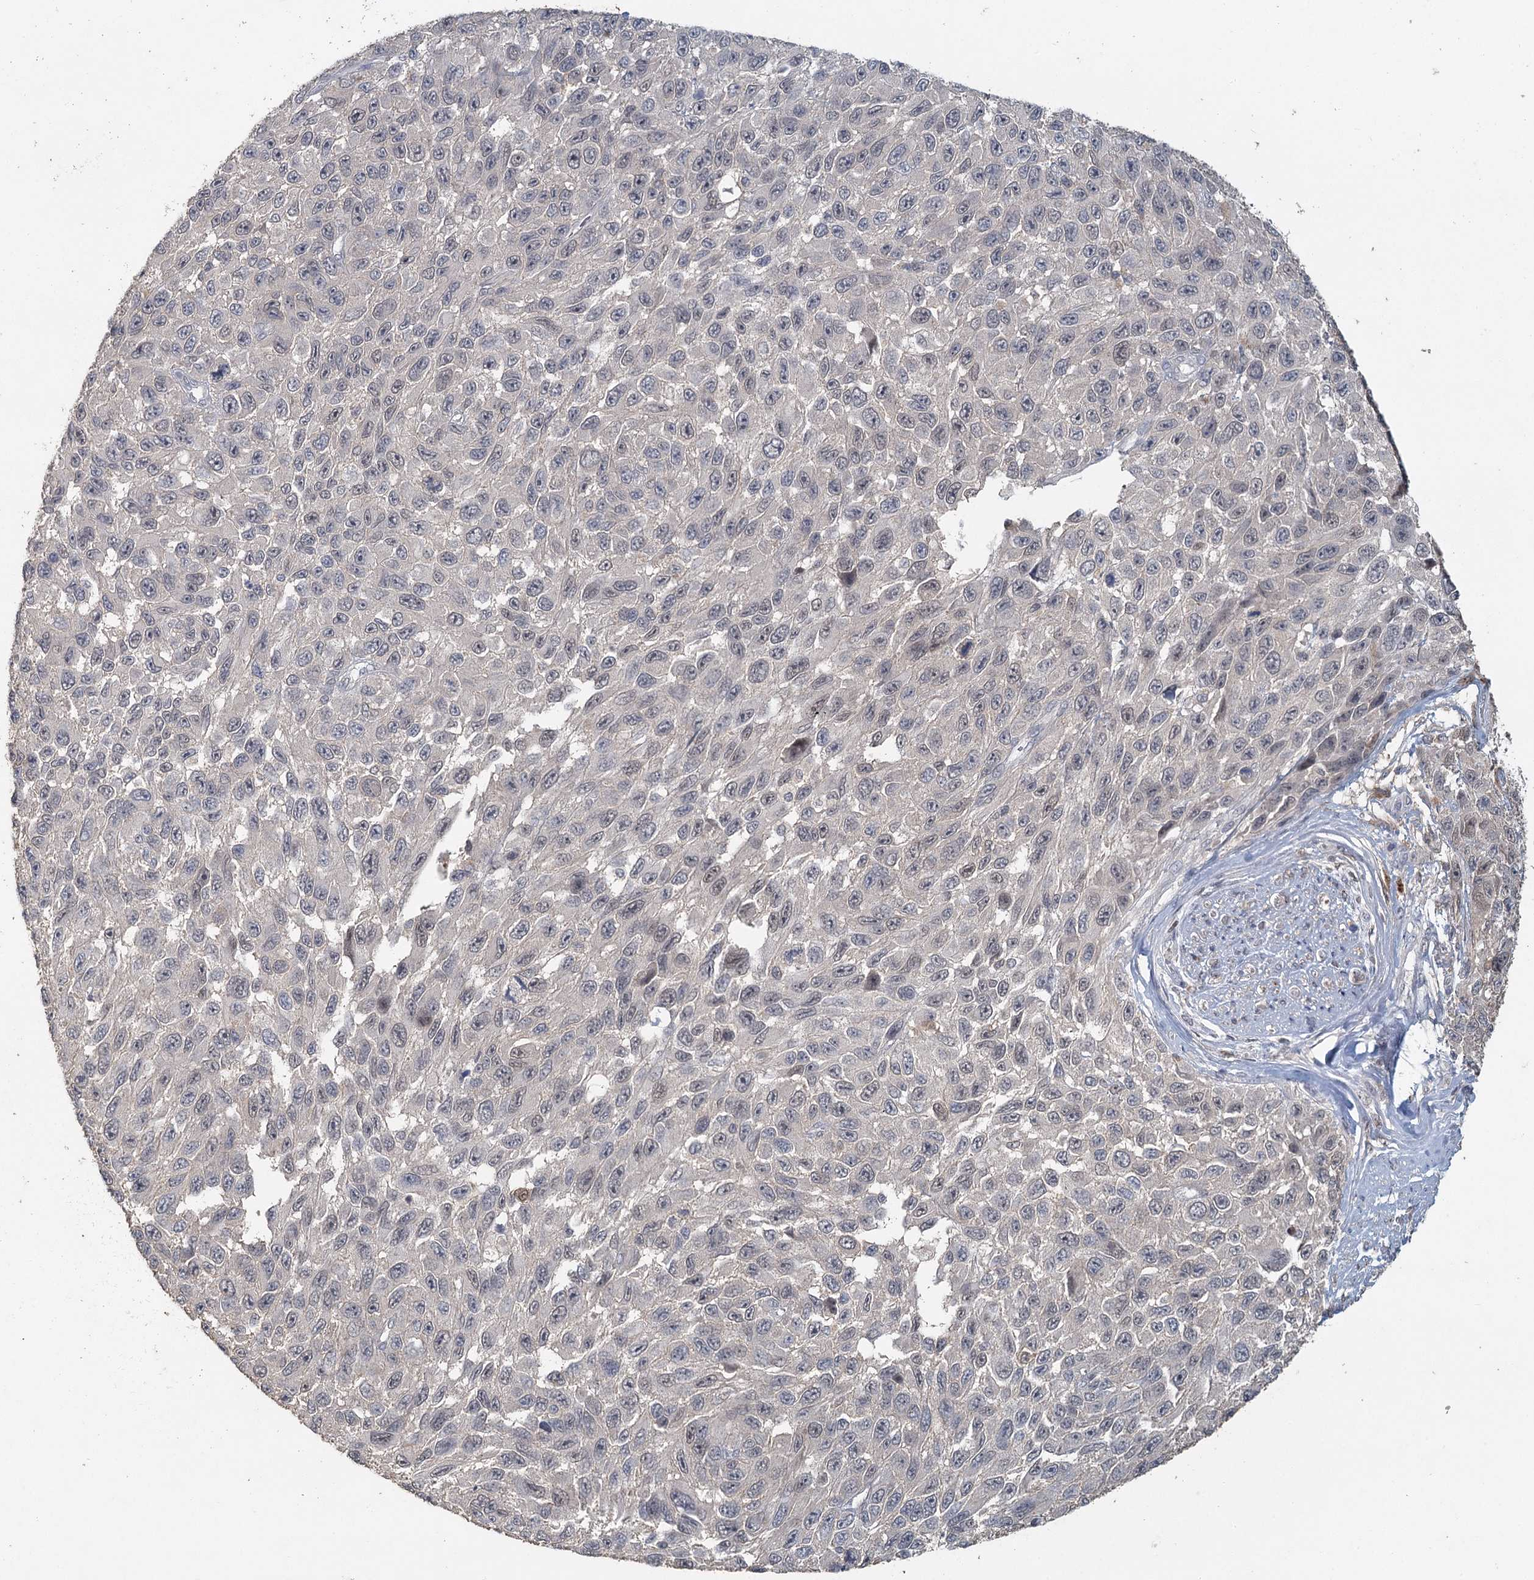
{"staining": {"intensity": "negative", "quantity": "none", "location": "none"}, "tissue": "melanoma", "cell_type": "Tumor cells", "image_type": "cancer", "snomed": [{"axis": "morphology", "description": "Normal tissue, NOS"}, {"axis": "morphology", "description": "Malignant melanoma, NOS"}, {"axis": "topography", "description": "Skin"}], "caption": "The immunohistochemistry (IHC) photomicrograph has no significant staining in tumor cells of malignant melanoma tissue.", "gene": "ADK", "patient": {"sex": "female", "age": 96}}